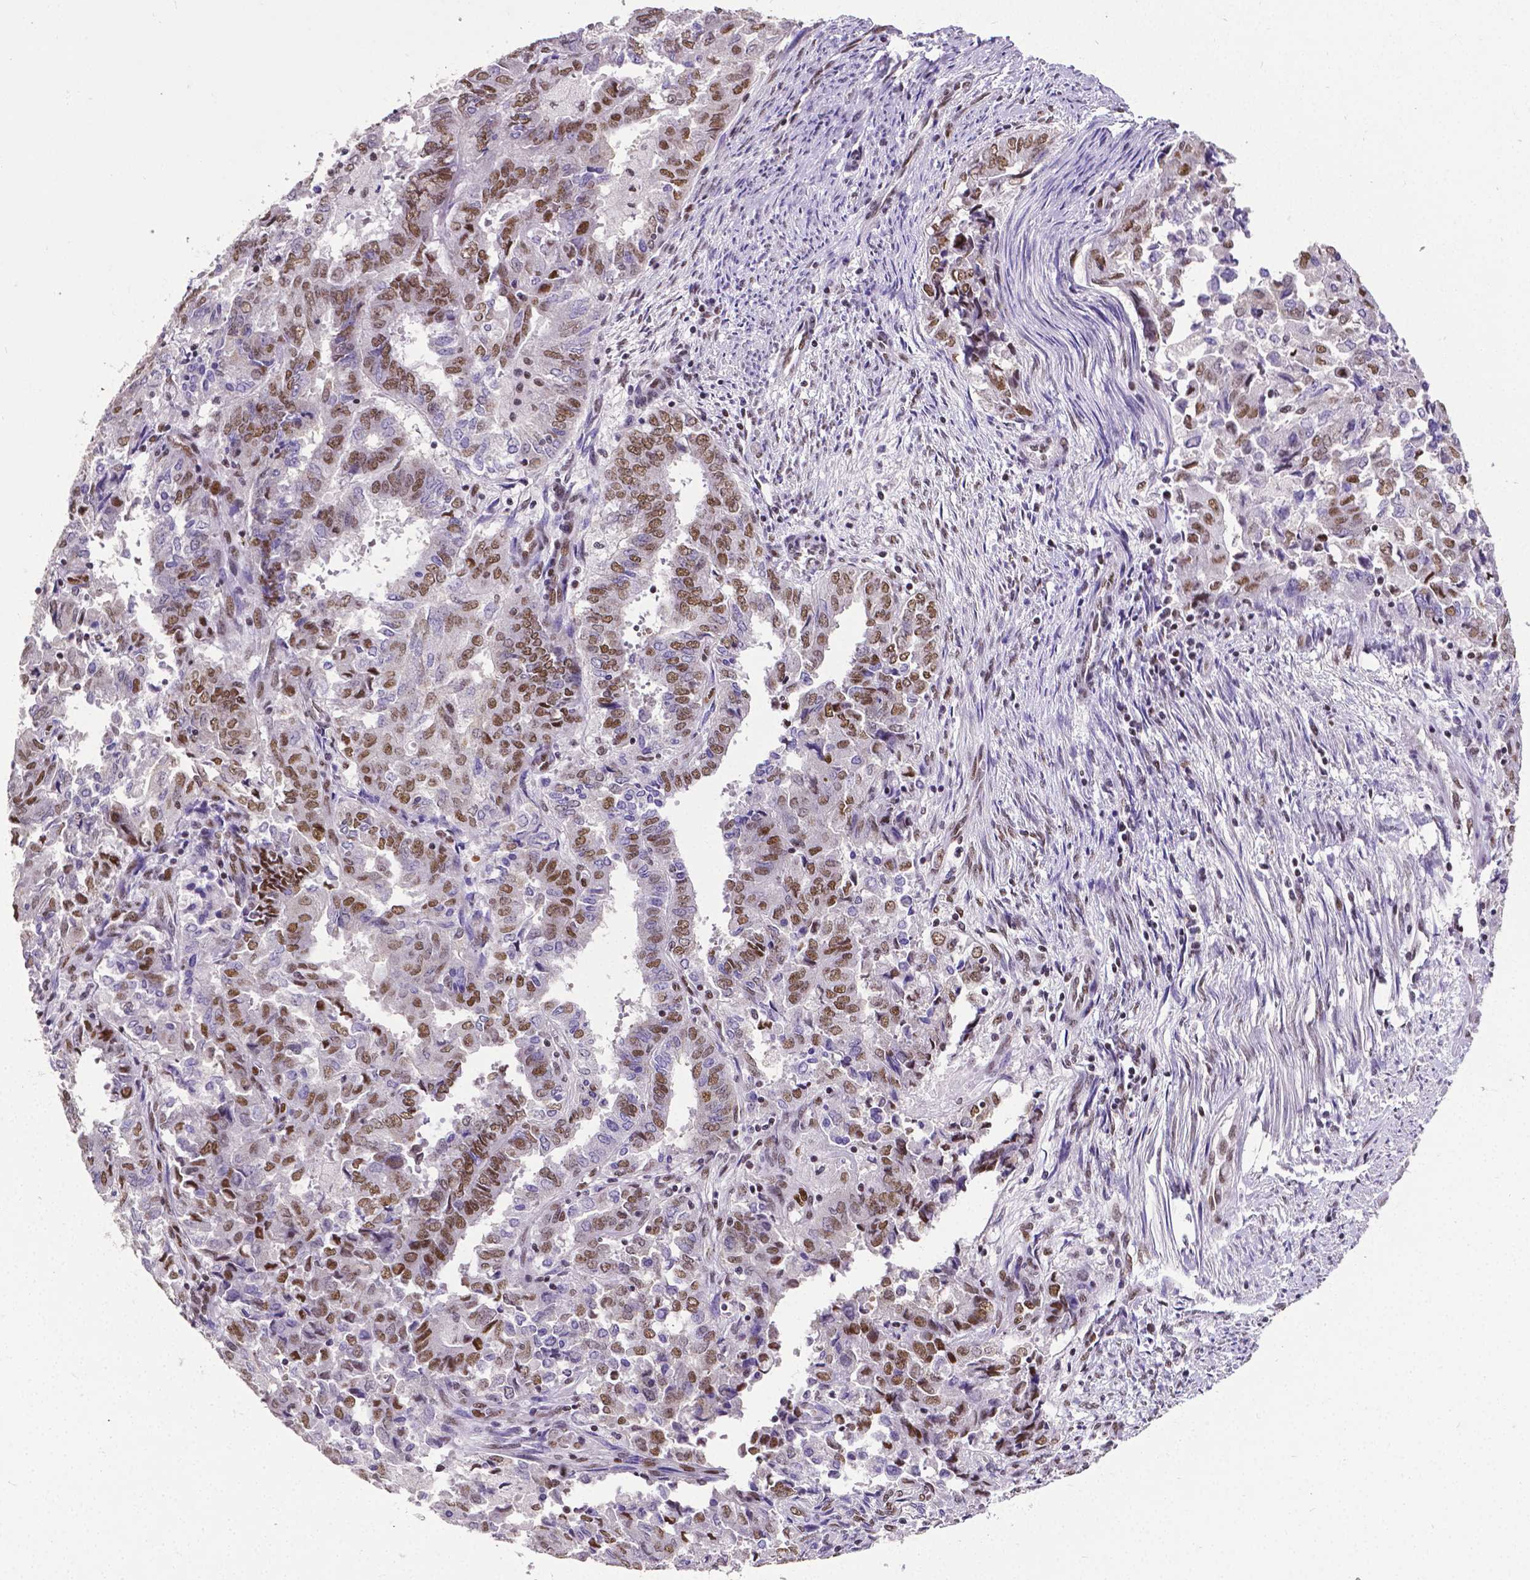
{"staining": {"intensity": "moderate", "quantity": "25%-75%", "location": "nuclear"}, "tissue": "endometrial cancer", "cell_type": "Tumor cells", "image_type": "cancer", "snomed": [{"axis": "morphology", "description": "Adenocarcinoma, NOS"}, {"axis": "topography", "description": "Endometrium"}], "caption": "Immunohistochemical staining of endometrial adenocarcinoma exhibits moderate nuclear protein expression in approximately 25%-75% of tumor cells.", "gene": "REST", "patient": {"sex": "female", "age": 72}}